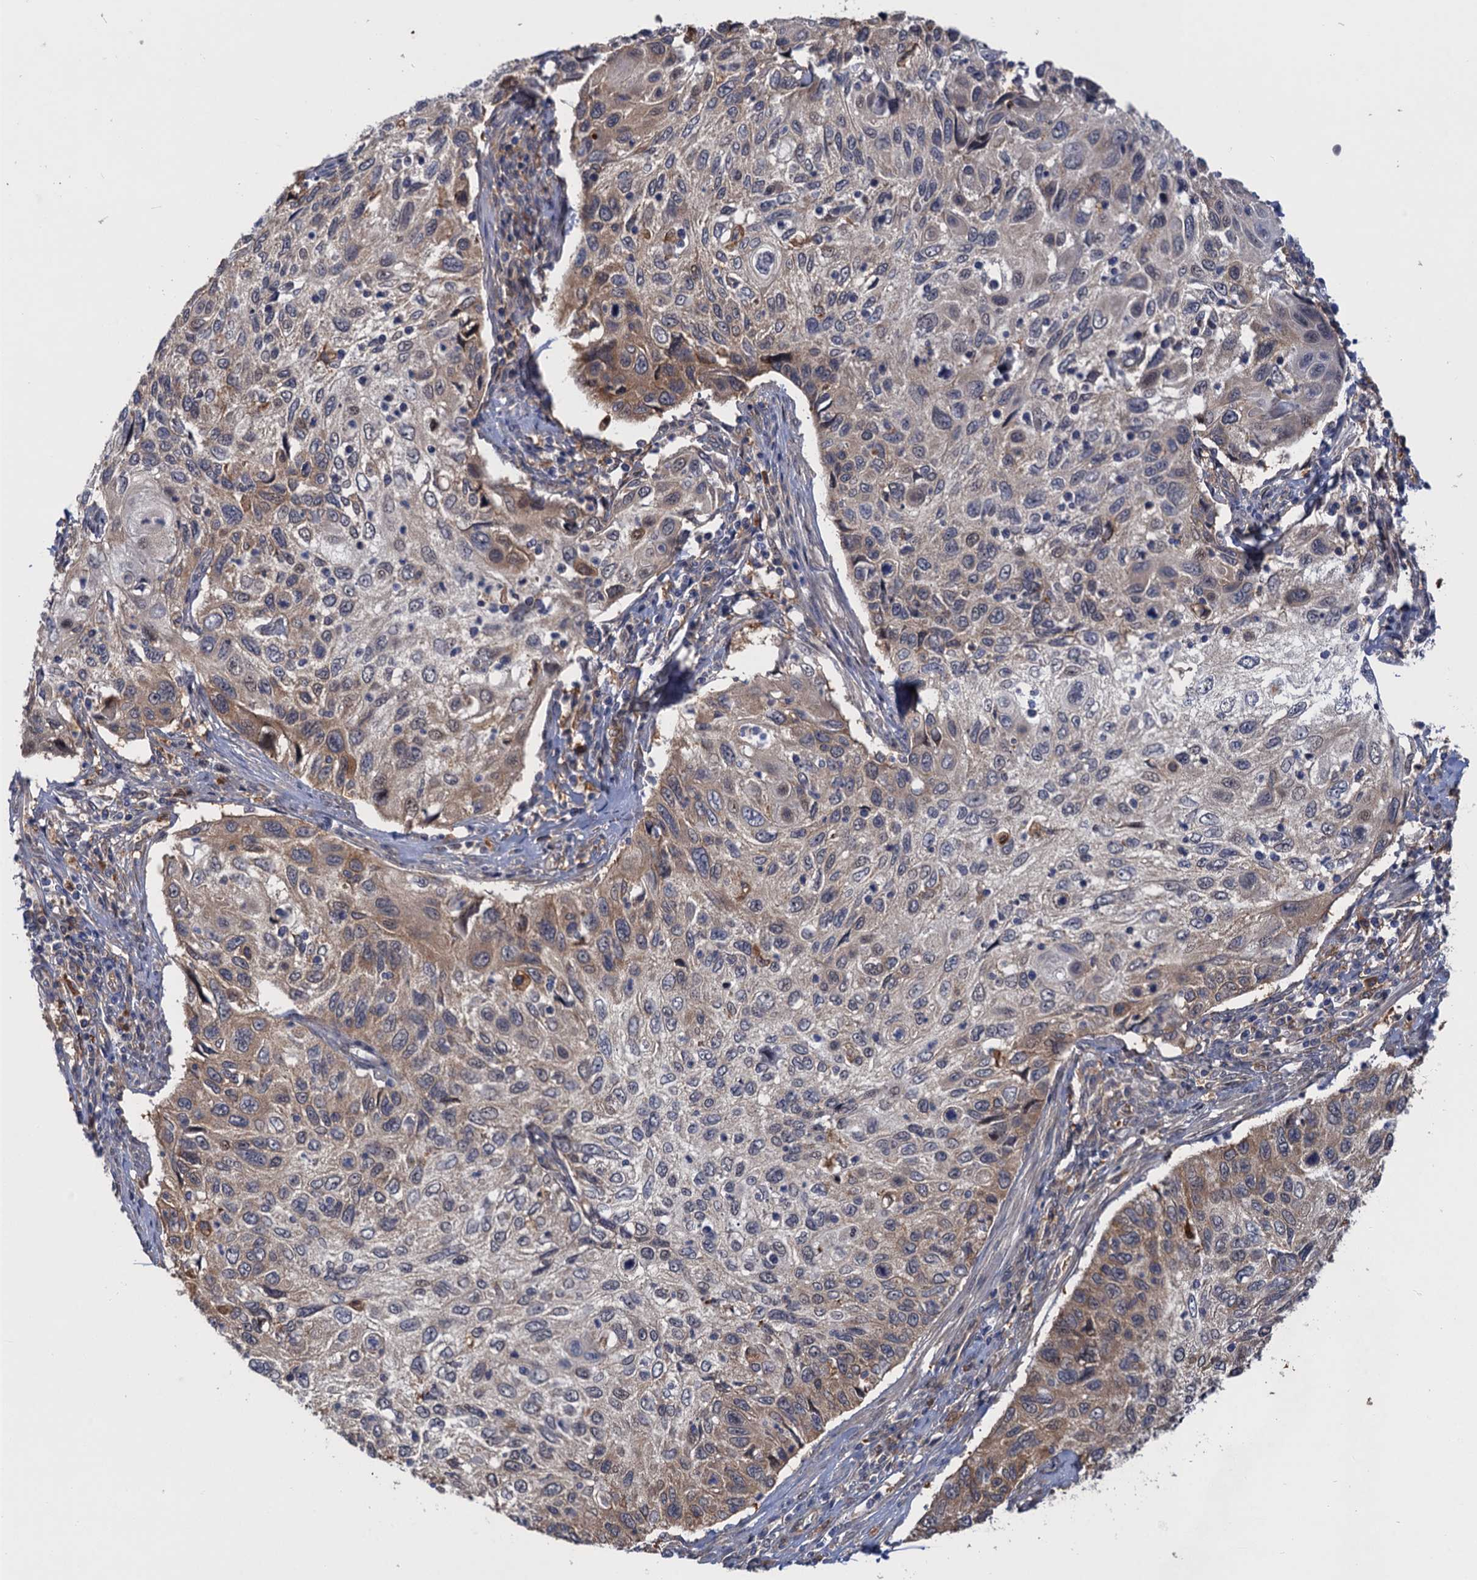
{"staining": {"intensity": "weak", "quantity": "<25%", "location": "cytoplasmic/membranous"}, "tissue": "cervical cancer", "cell_type": "Tumor cells", "image_type": "cancer", "snomed": [{"axis": "morphology", "description": "Squamous cell carcinoma, NOS"}, {"axis": "topography", "description": "Cervix"}], "caption": "Immunohistochemistry (IHC) image of human squamous cell carcinoma (cervical) stained for a protein (brown), which reveals no staining in tumor cells.", "gene": "NEK8", "patient": {"sex": "female", "age": 70}}